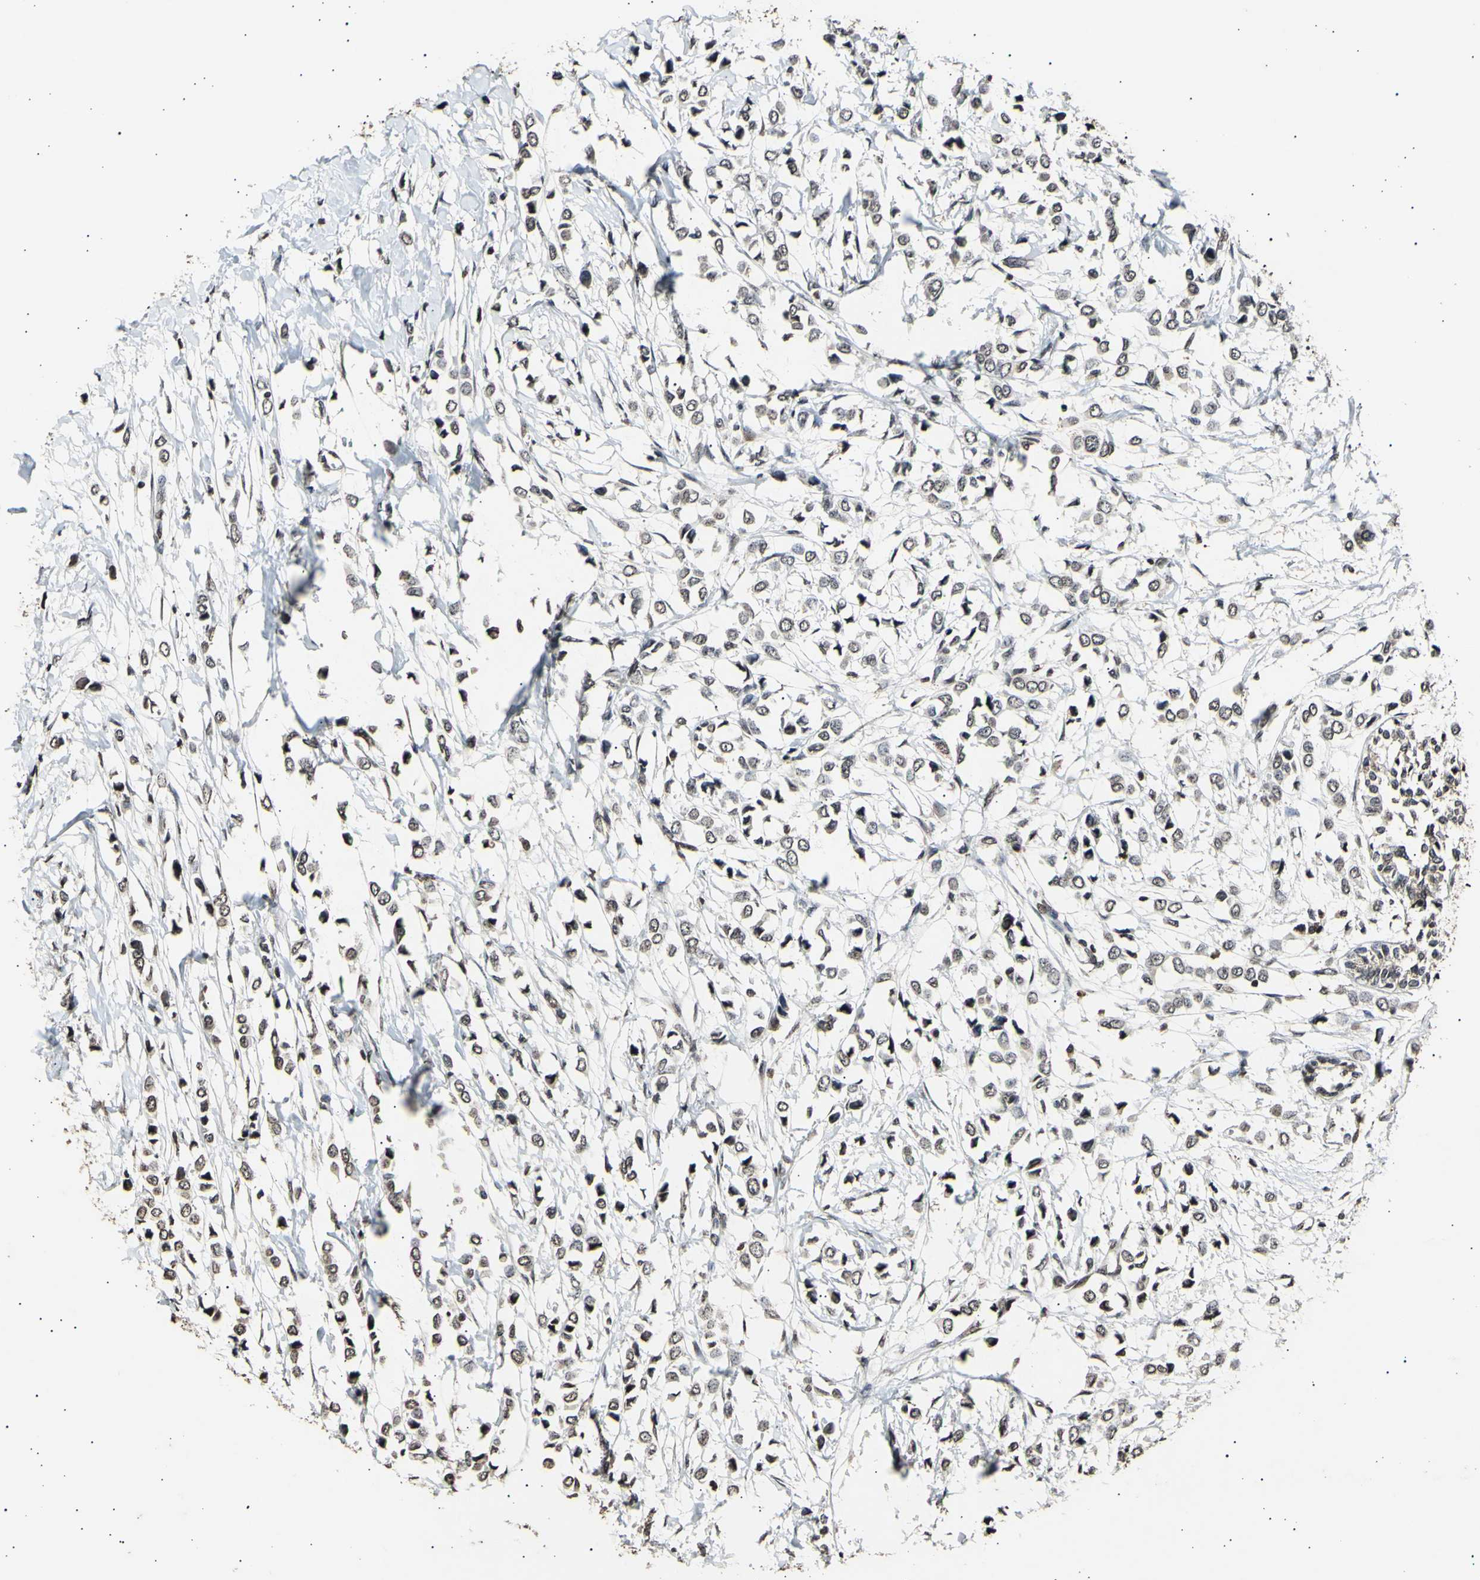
{"staining": {"intensity": "moderate", "quantity": ">75%", "location": "nuclear"}, "tissue": "breast cancer", "cell_type": "Tumor cells", "image_type": "cancer", "snomed": [{"axis": "morphology", "description": "Lobular carcinoma"}, {"axis": "topography", "description": "Breast"}], "caption": "An image of human lobular carcinoma (breast) stained for a protein exhibits moderate nuclear brown staining in tumor cells.", "gene": "ANAPC7", "patient": {"sex": "female", "age": 51}}